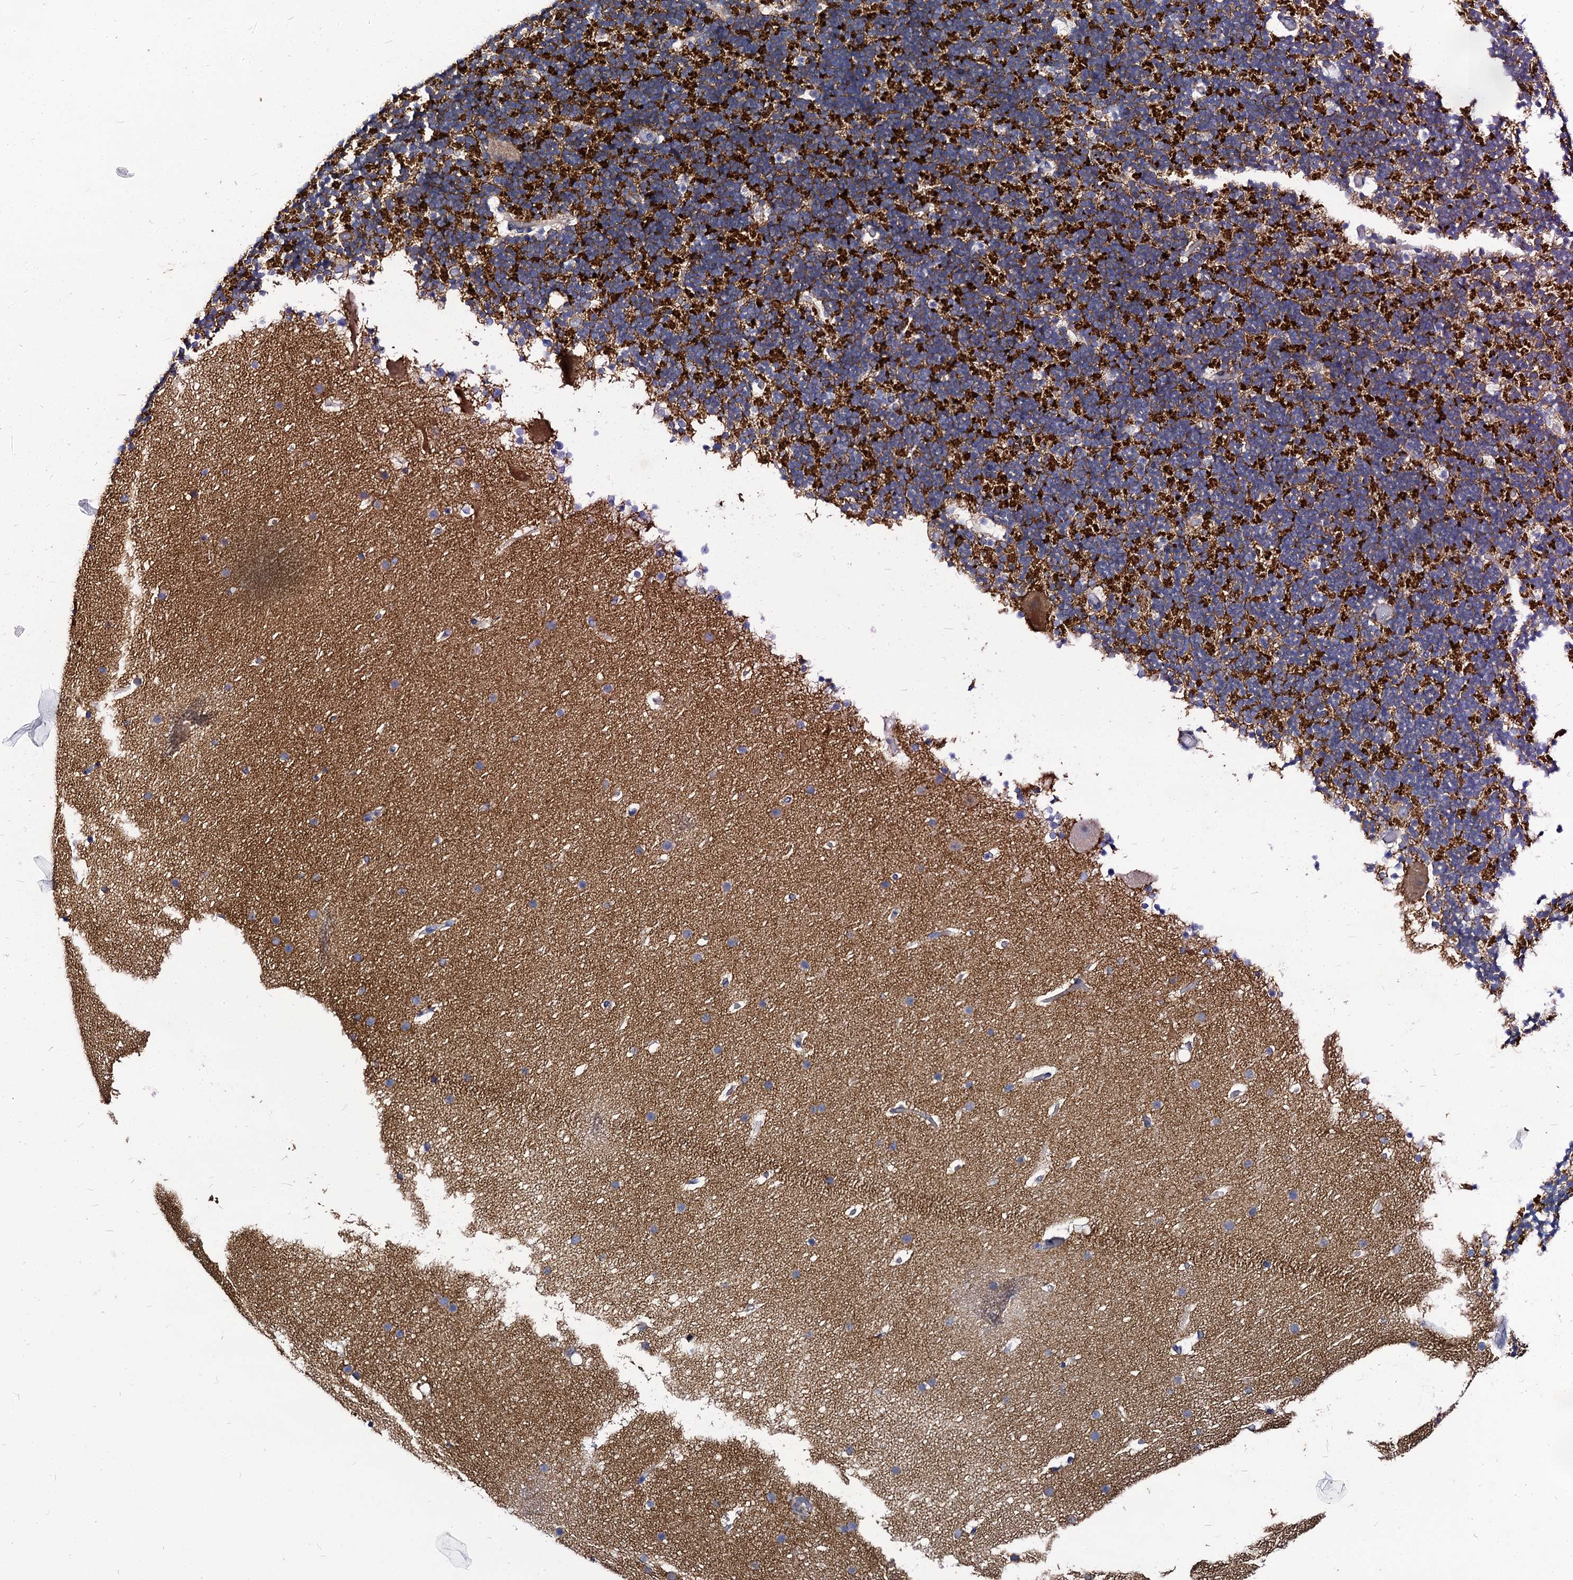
{"staining": {"intensity": "strong", "quantity": "25%-75%", "location": "cytoplasmic/membranous"}, "tissue": "cerebellum", "cell_type": "Cells in granular layer", "image_type": "normal", "snomed": [{"axis": "morphology", "description": "Normal tissue, NOS"}, {"axis": "topography", "description": "Cerebellum"}], "caption": "Cells in granular layer show strong cytoplasmic/membranous expression in approximately 25%-75% of cells in unremarkable cerebellum.", "gene": "PANX2", "patient": {"sex": "male", "age": 57}}